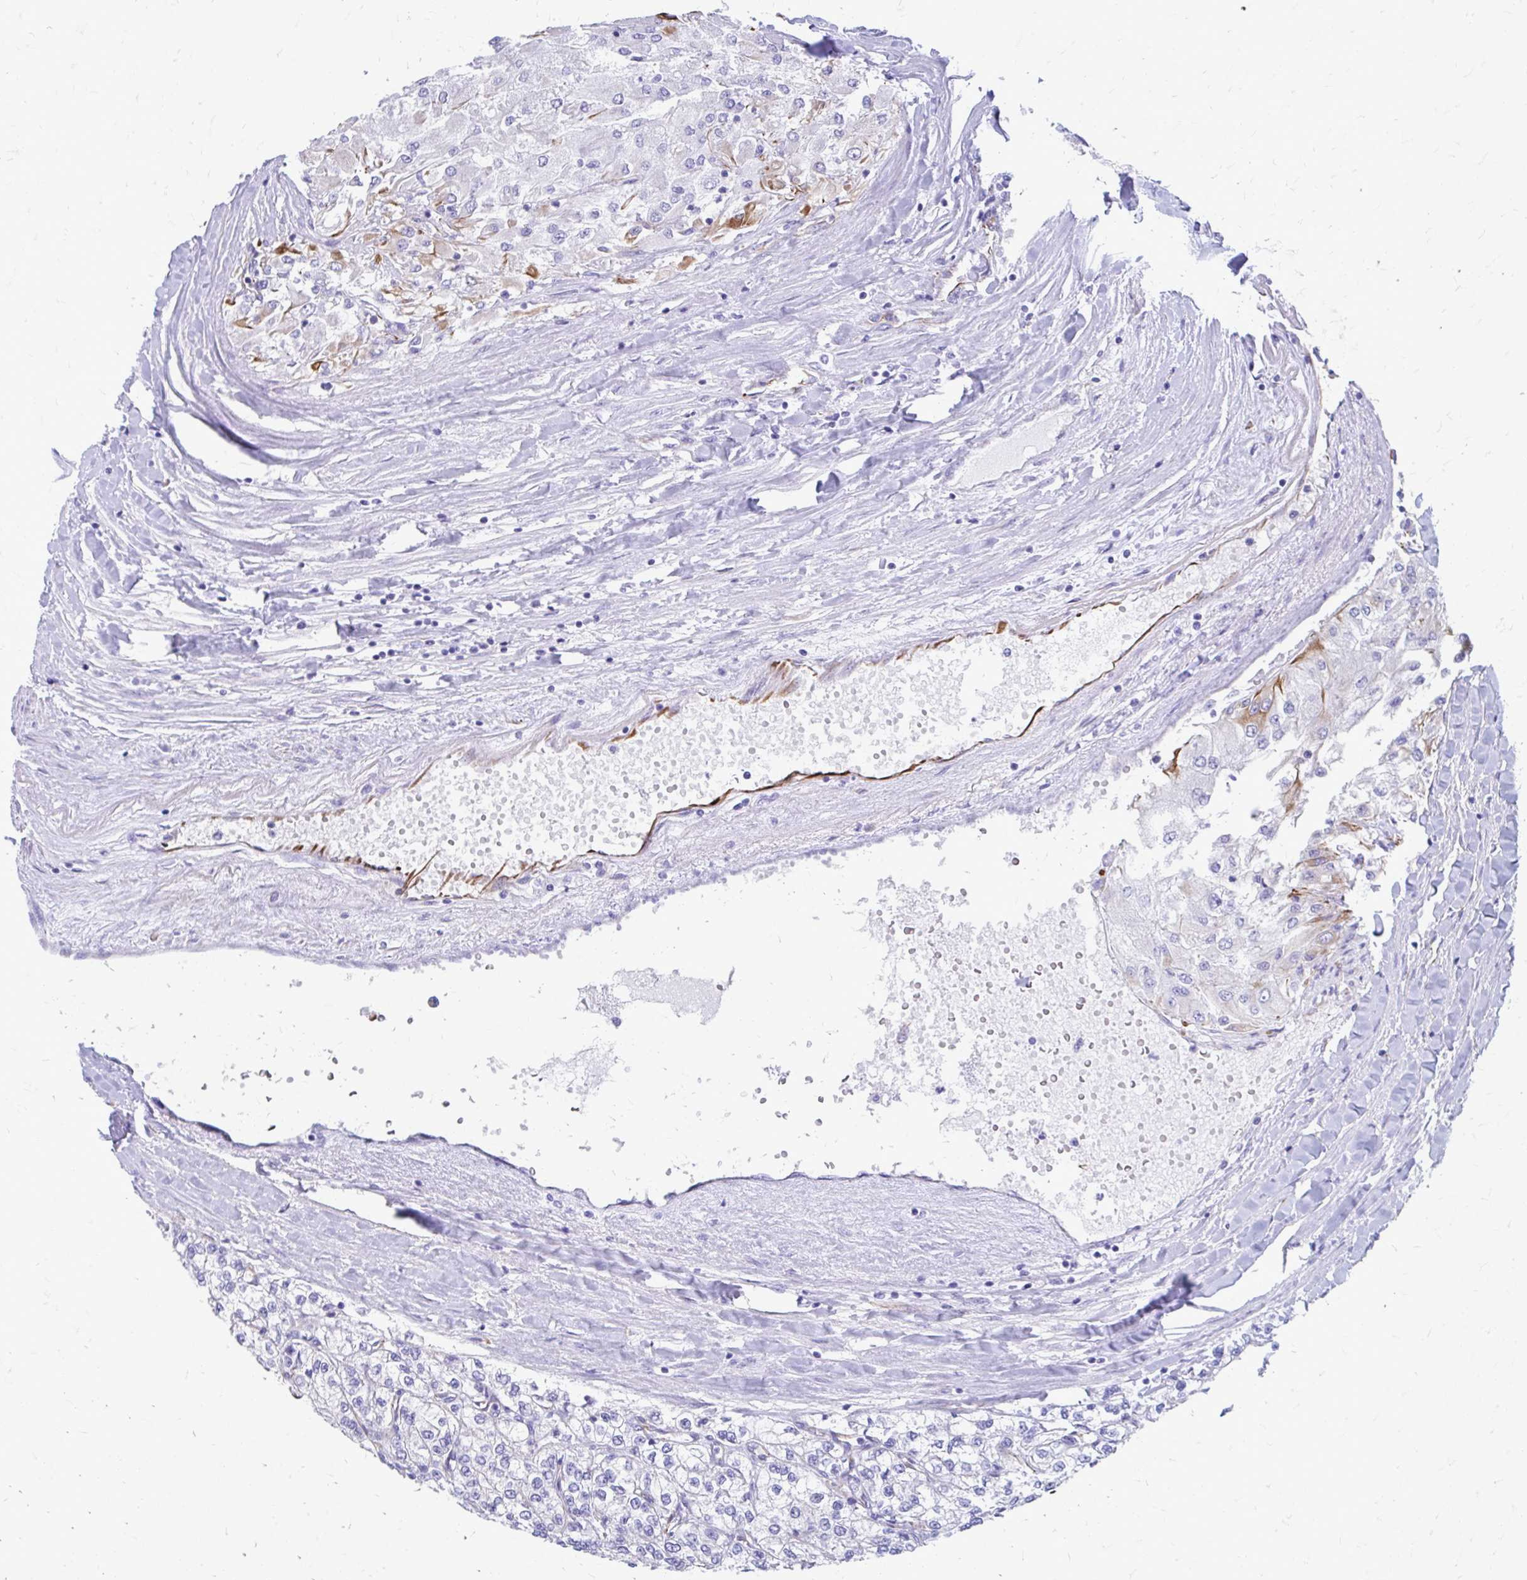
{"staining": {"intensity": "moderate", "quantity": "<25%", "location": "cytoplasmic/membranous"}, "tissue": "renal cancer", "cell_type": "Tumor cells", "image_type": "cancer", "snomed": [{"axis": "morphology", "description": "Adenocarcinoma, NOS"}, {"axis": "topography", "description": "Kidney"}], "caption": "An IHC image of tumor tissue is shown. Protein staining in brown labels moderate cytoplasmic/membranous positivity in renal cancer within tumor cells.", "gene": "ZNF699", "patient": {"sex": "male", "age": 80}}